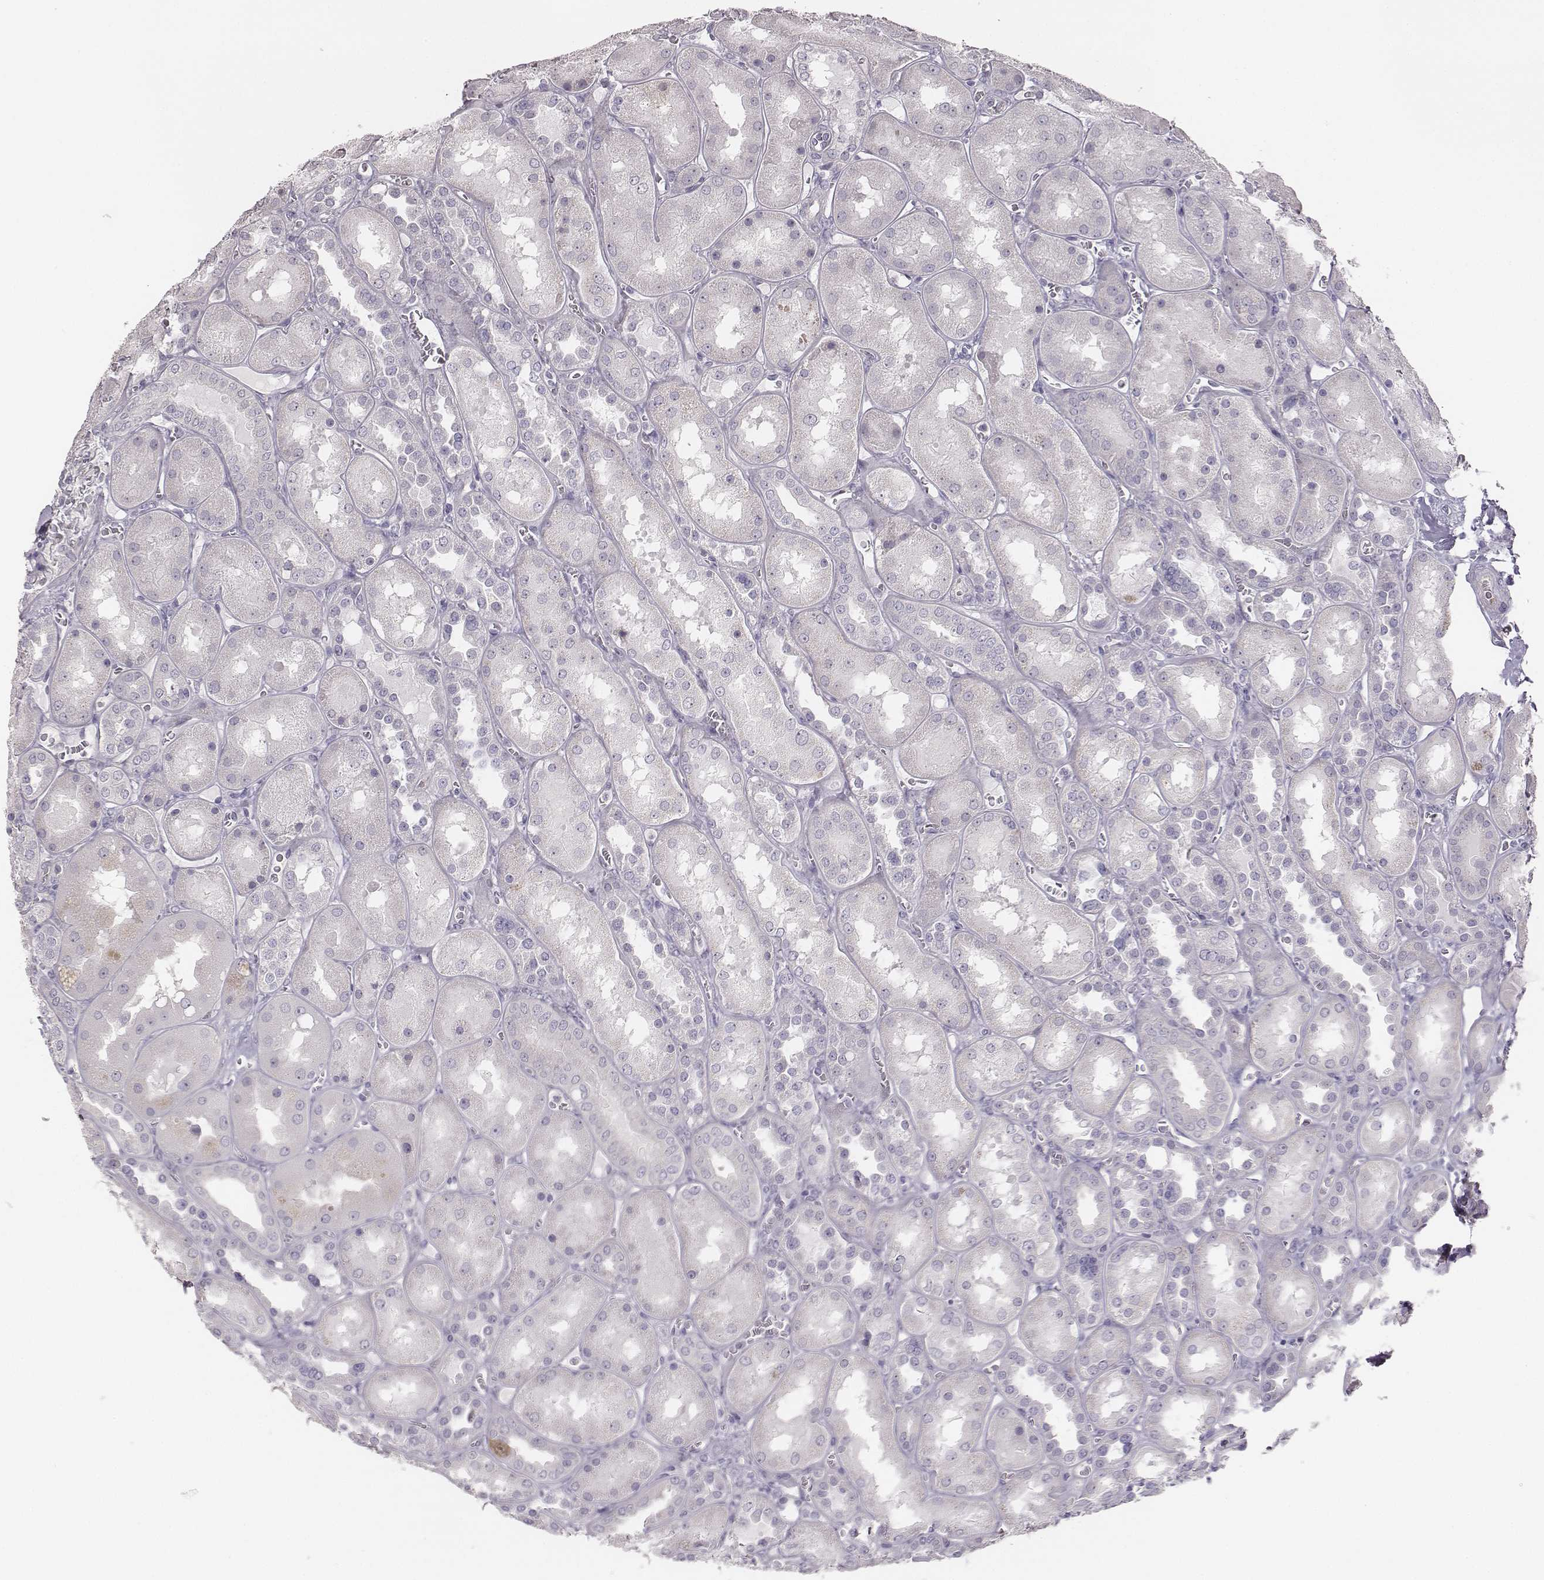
{"staining": {"intensity": "negative", "quantity": "none", "location": "none"}, "tissue": "kidney", "cell_type": "Cells in glomeruli", "image_type": "normal", "snomed": [{"axis": "morphology", "description": "Normal tissue, NOS"}, {"axis": "topography", "description": "Kidney"}], "caption": "An image of human kidney is negative for staining in cells in glomeruli.", "gene": "PBK", "patient": {"sex": "male", "age": 73}}